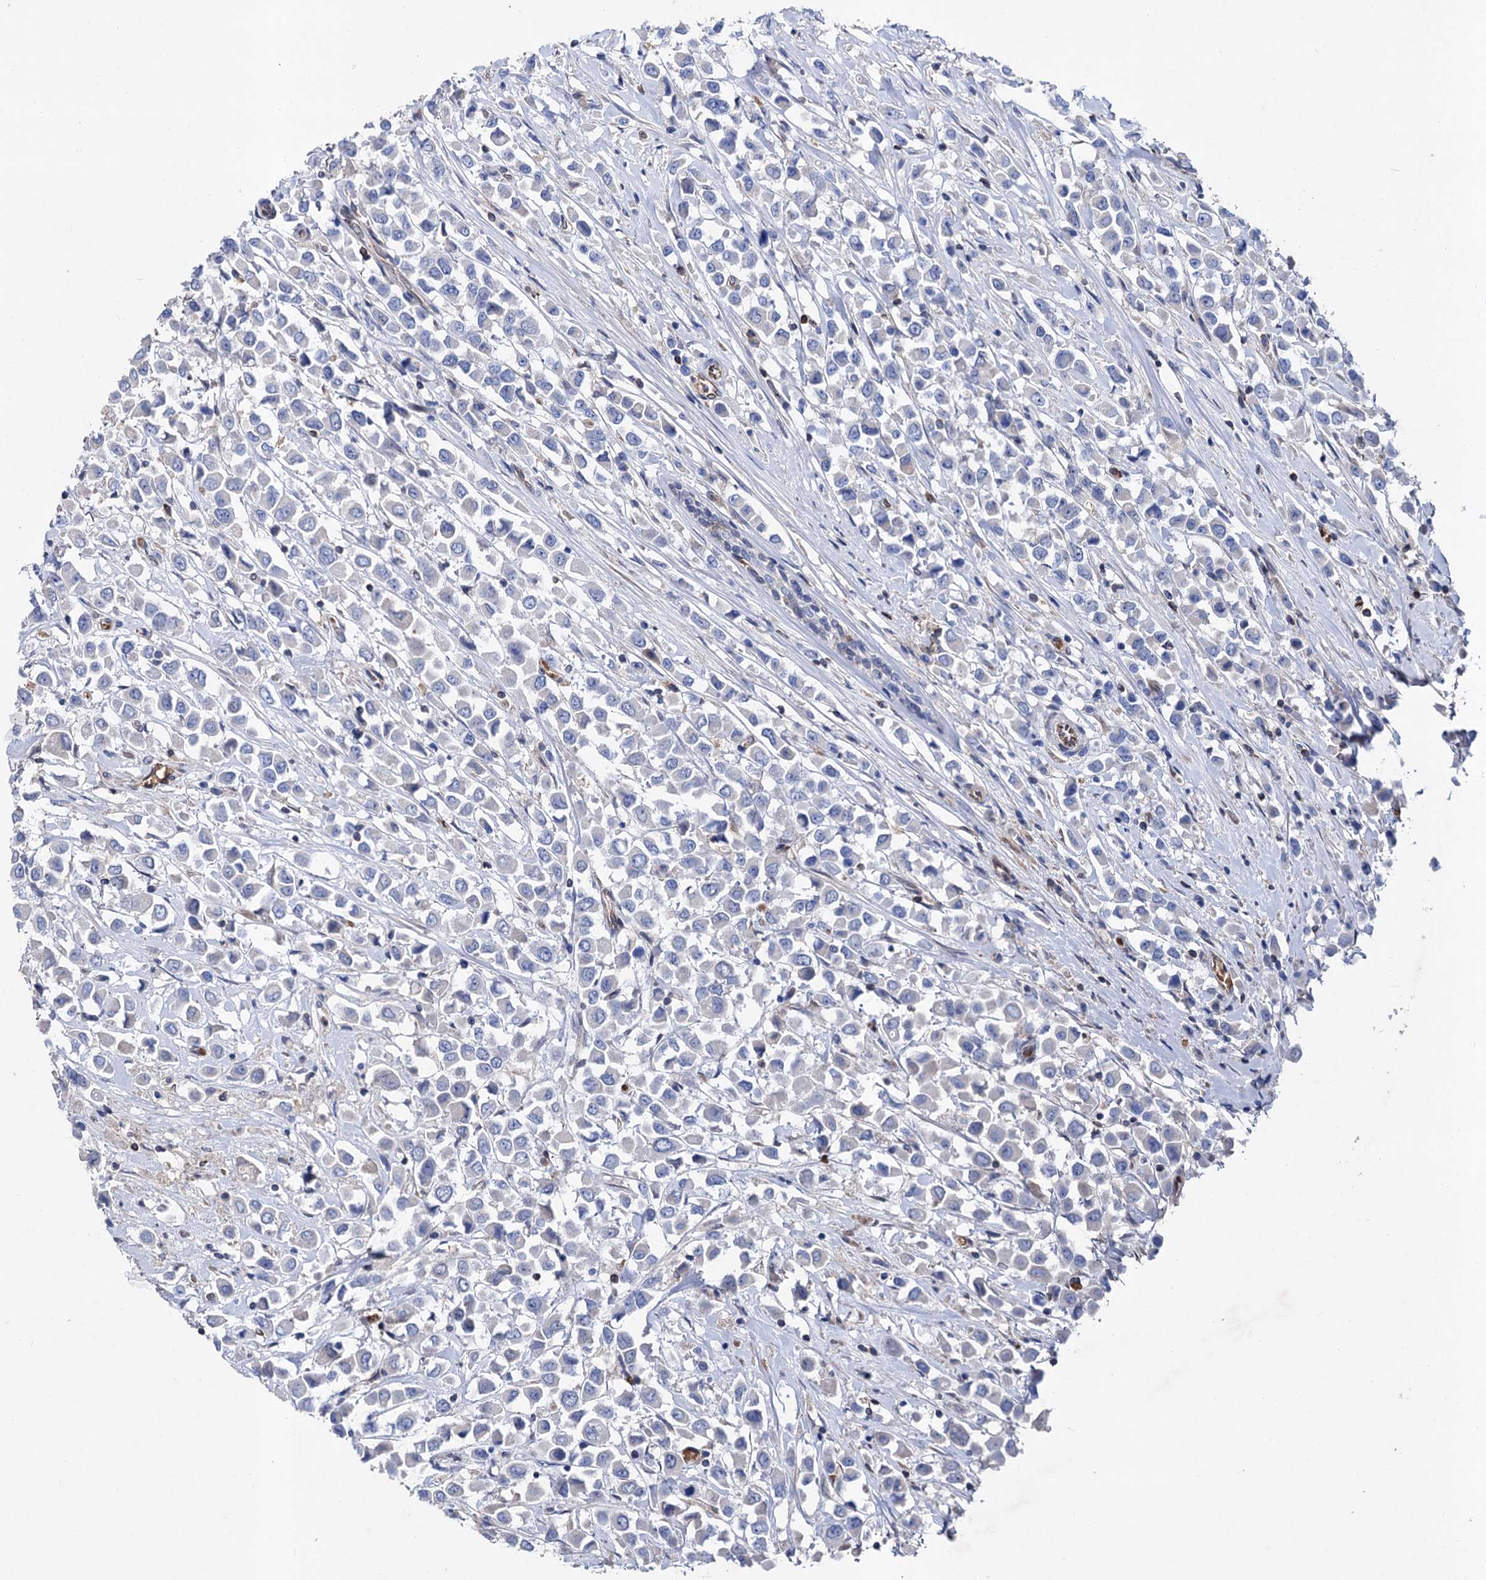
{"staining": {"intensity": "negative", "quantity": "none", "location": "none"}, "tissue": "breast cancer", "cell_type": "Tumor cells", "image_type": "cancer", "snomed": [{"axis": "morphology", "description": "Duct carcinoma"}, {"axis": "topography", "description": "Breast"}], "caption": "DAB immunohistochemical staining of breast invasive ductal carcinoma exhibits no significant expression in tumor cells.", "gene": "STING1", "patient": {"sex": "female", "age": 61}}